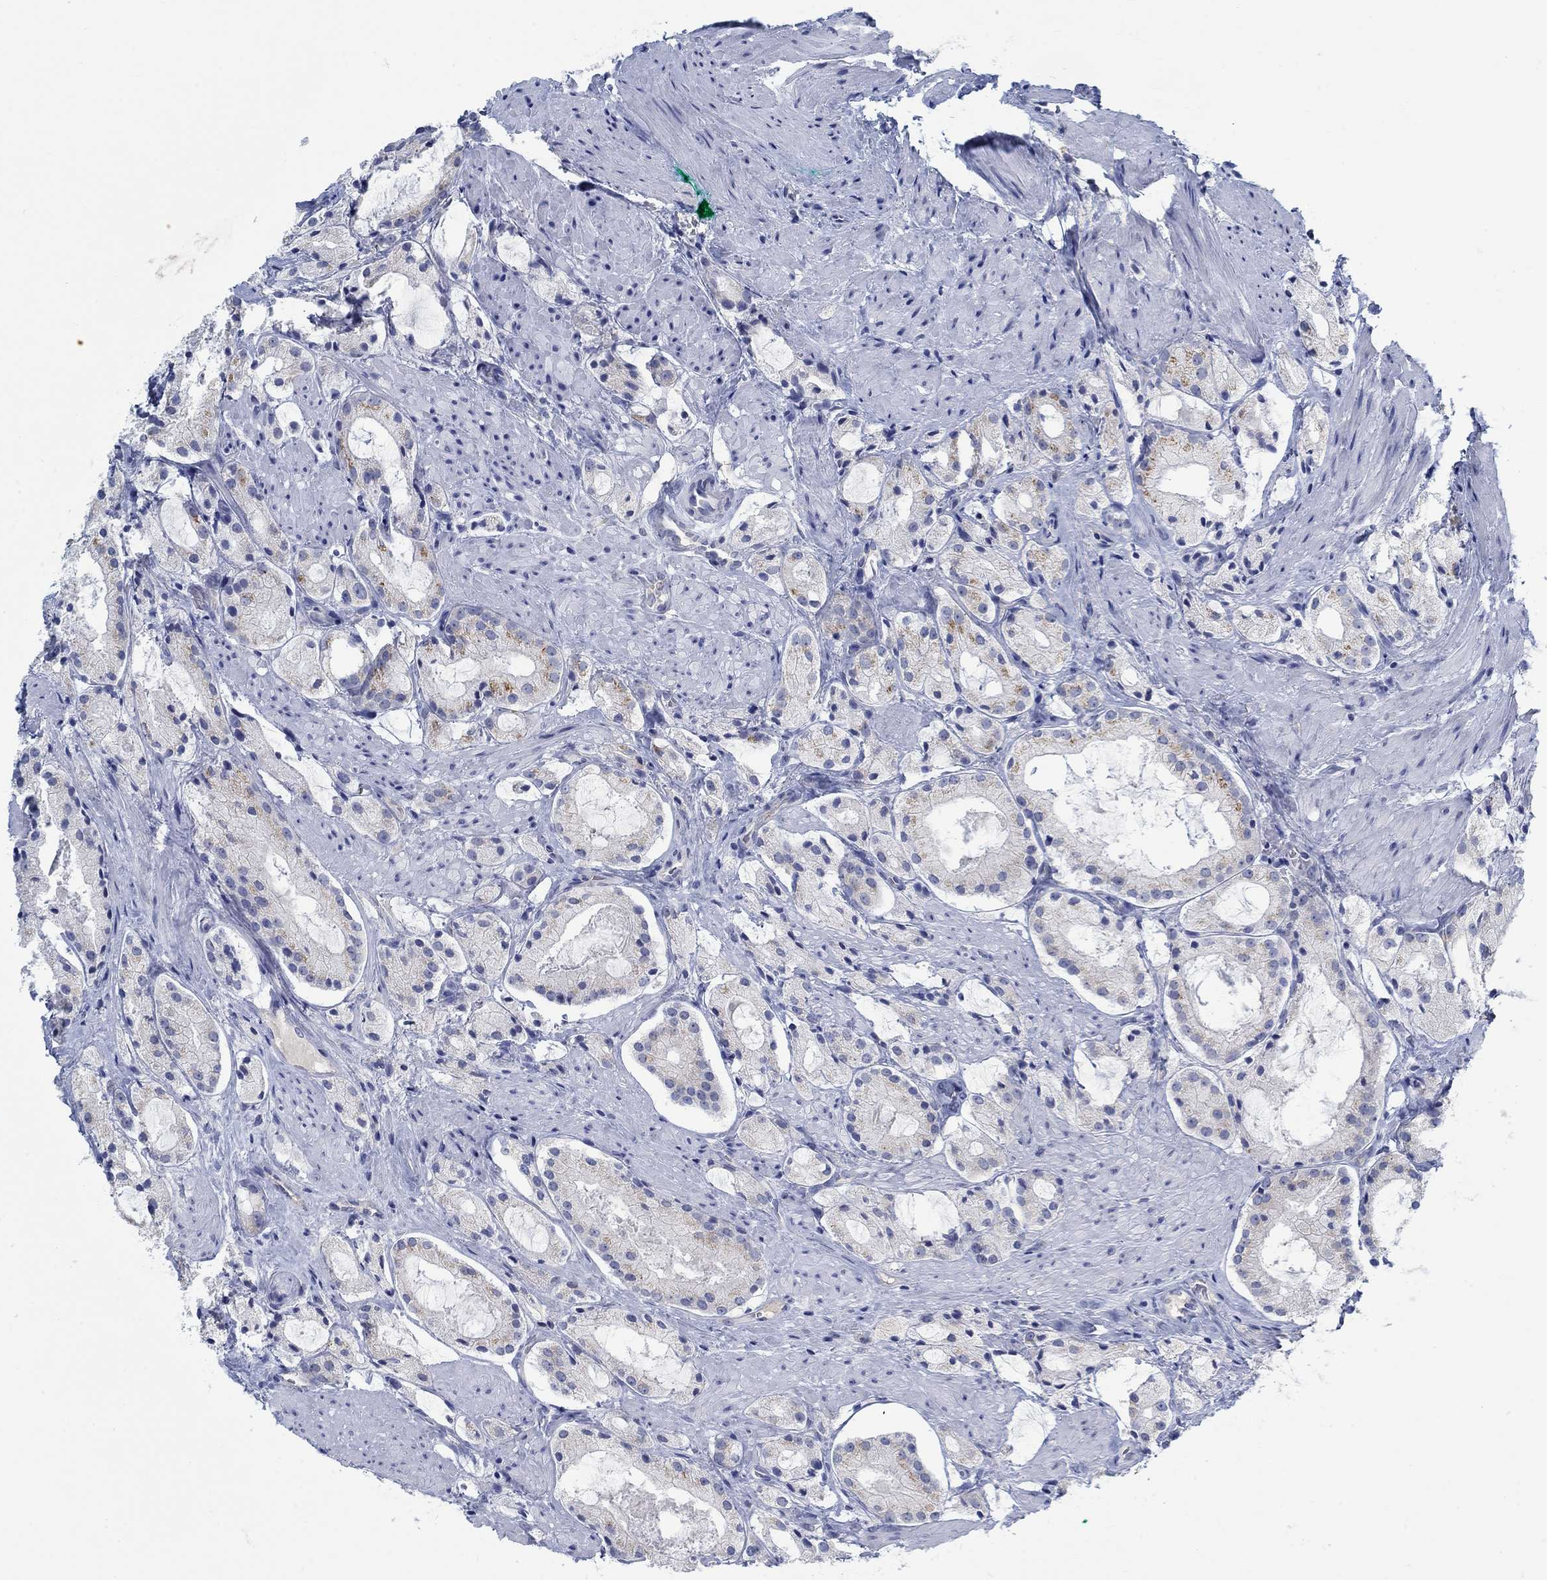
{"staining": {"intensity": "moderate", "quantity": "<25%", "location": "cytoplasmic/membranous"}, "tissue": "prostate cancer", "cell_type": "Tumor cells", "image_type": "cancer", "snomed": [{"axis": "morphology", "description": "Adenocarcinoma, NOS"}, {"axis": "morphology", "description": "Adenocarcinoma, High grade"}, {"axis": "topography", "description": "Prostate"}], "caption": "This micrograph displays immunohistochemistry staining of human prostate cancer, with low moderate cytoplasmic/membranous expression in approximately <25% of tumor cells.", "gene": "TEKT4", "patient": {"sex": "male", "age": 64}}